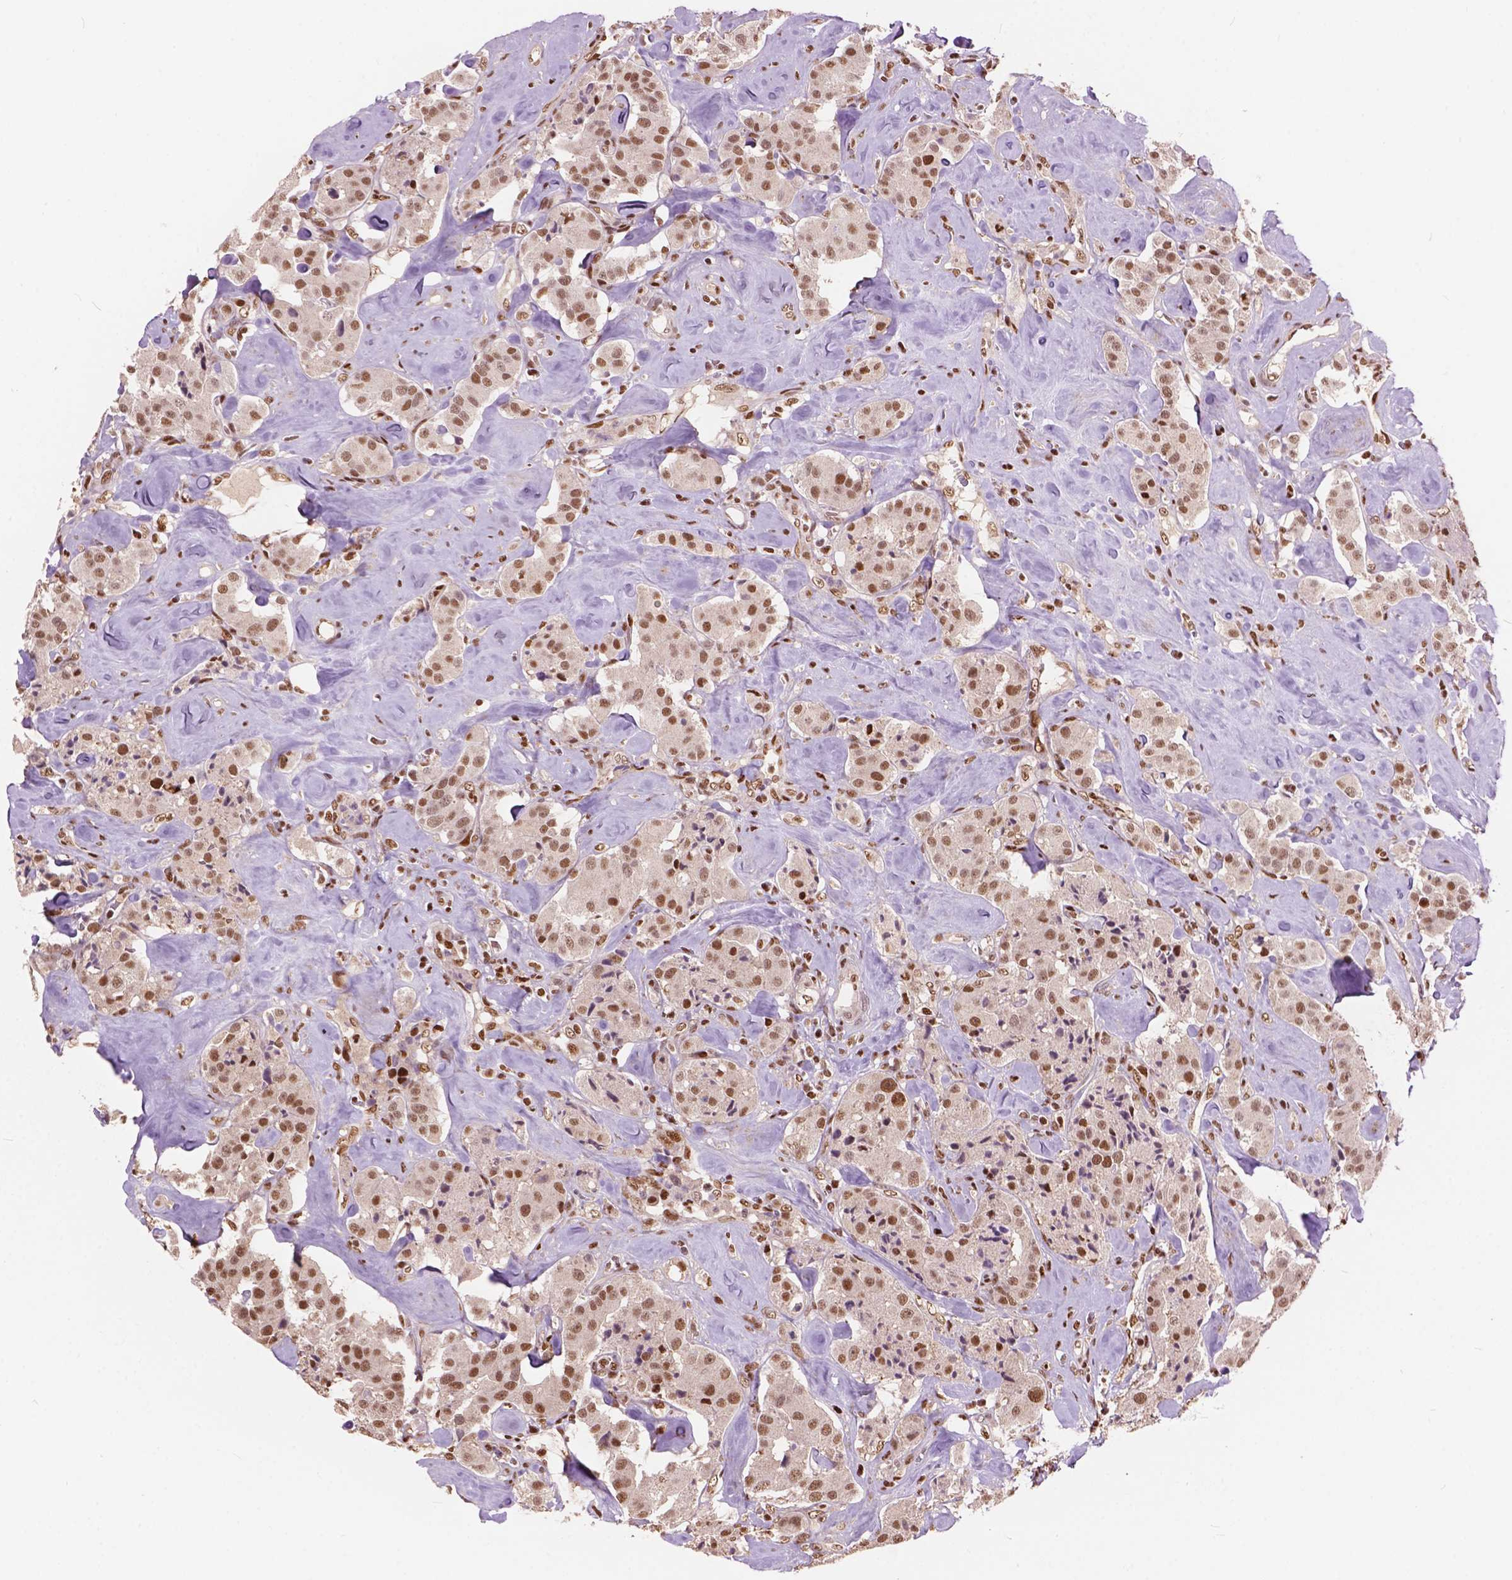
{"staining": {"intensity": "moderate", "quantity": ">75%", "location": "nuclear"}, "tissue": "carcinoid", "cell_type": "Tumor cells", "image_type": "cancer", "snomed": [{"axis": "morphology", "description": "Carcinoid, malignant, NOS"}, {"axis": "topography", "description": "Pancreas"}], "caption": "Approximately >75% of tumor cells in human malignant carcinoid reveal moderate nuclear protein expression as visualized by brown immunohistochemical staining.", "gene": "ANP32B", "patient": {"sex": "male", "age": 41}}